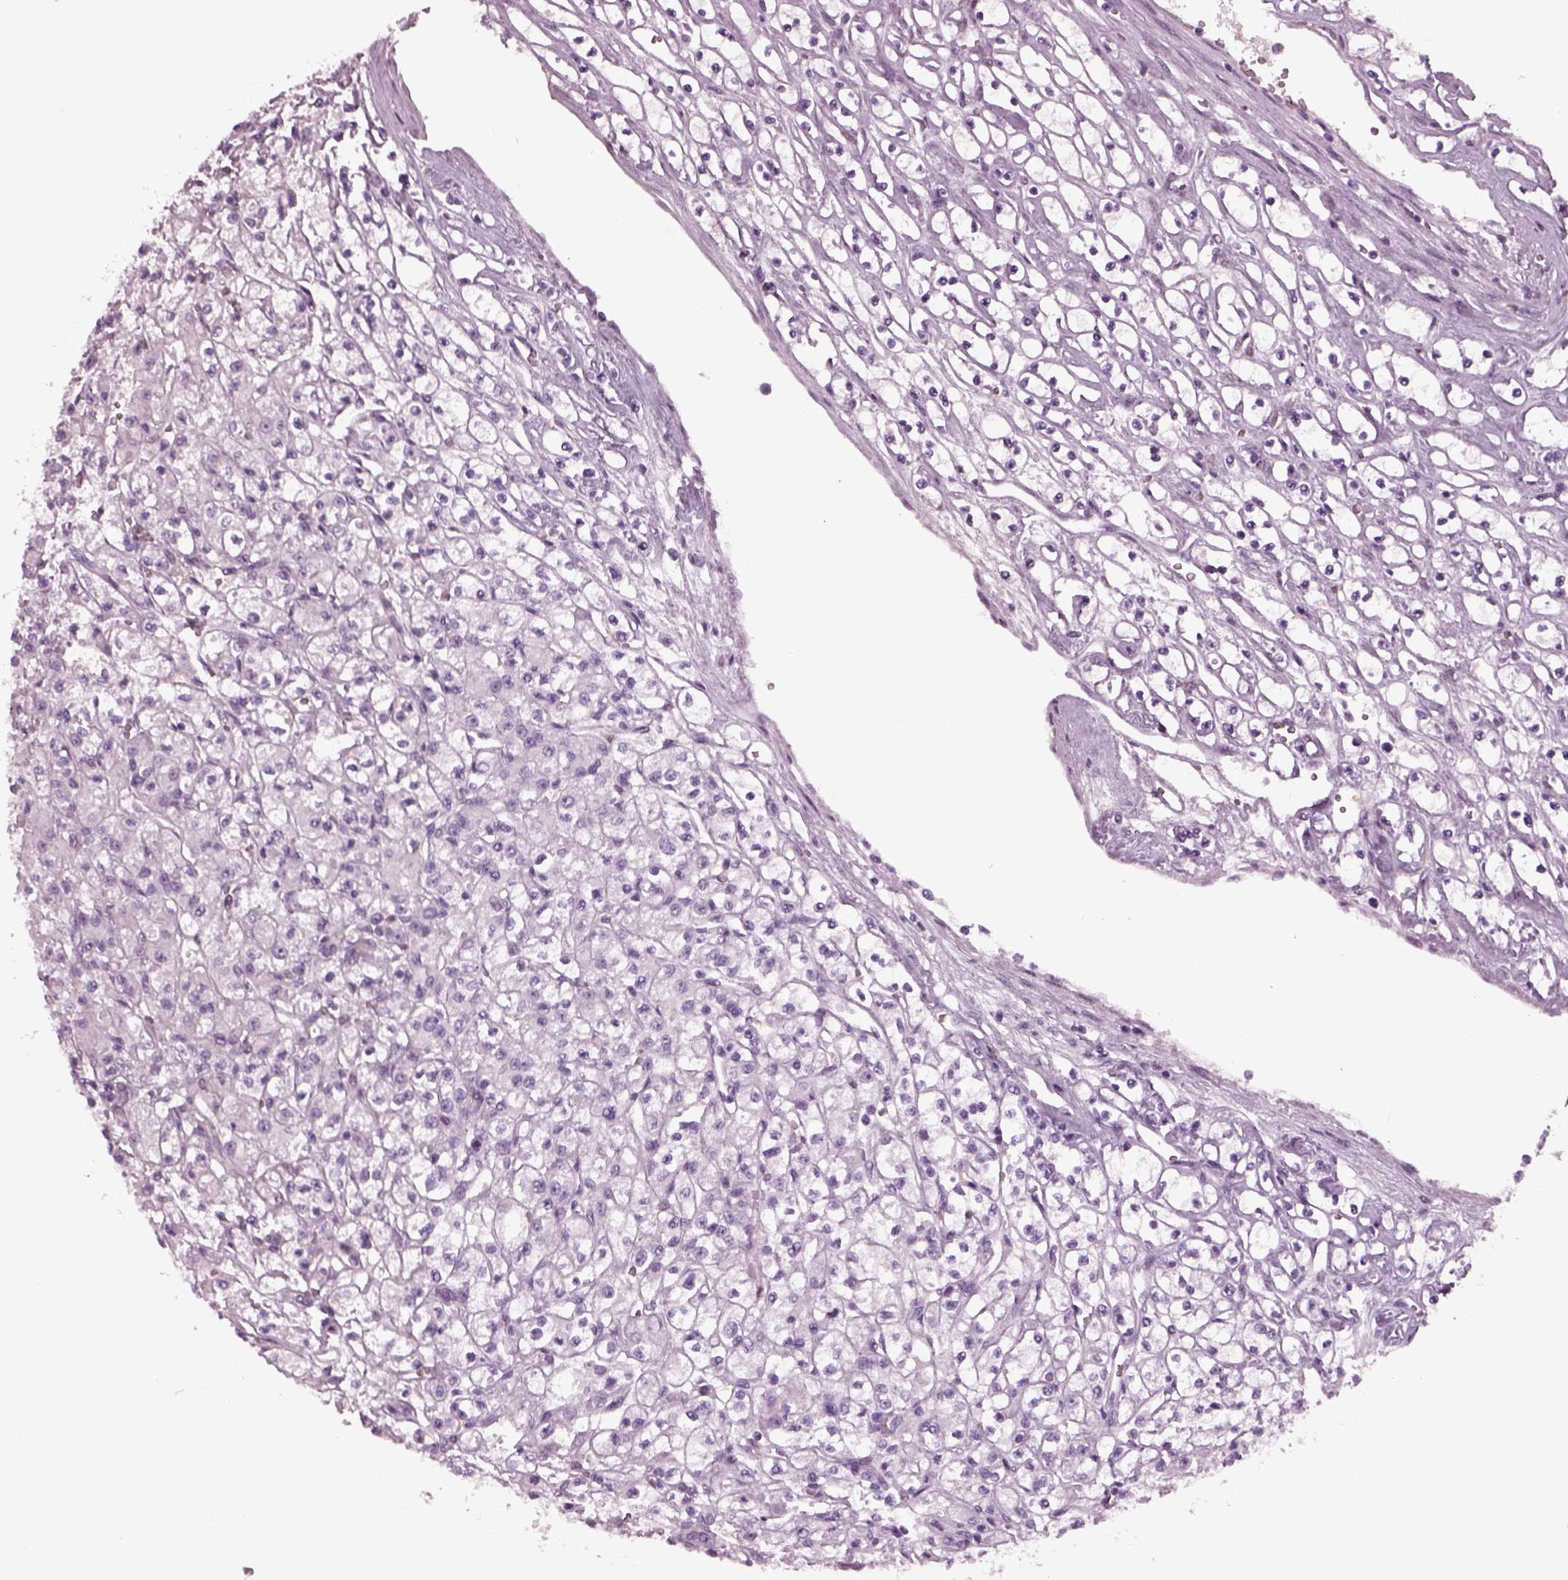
{"staining": {"intensity": "negative", "quantity": "none", "location": "none"}, "tissue": "renal cancer", "cell_type": "Tumor cells", "image_type": "cancer", "snomed": [{"axis": "morphology", "description": "Adenocarcinoma, NOS"}, {"axis": "topography", "description": "Kidney"}], "caption": "High power microscopy photomicrograph of an IHC image of renal cancer, revealing no significant expression in tumor cells.", "gene": "TPPP2", "patient": {"sex": "female", "age": 70}}